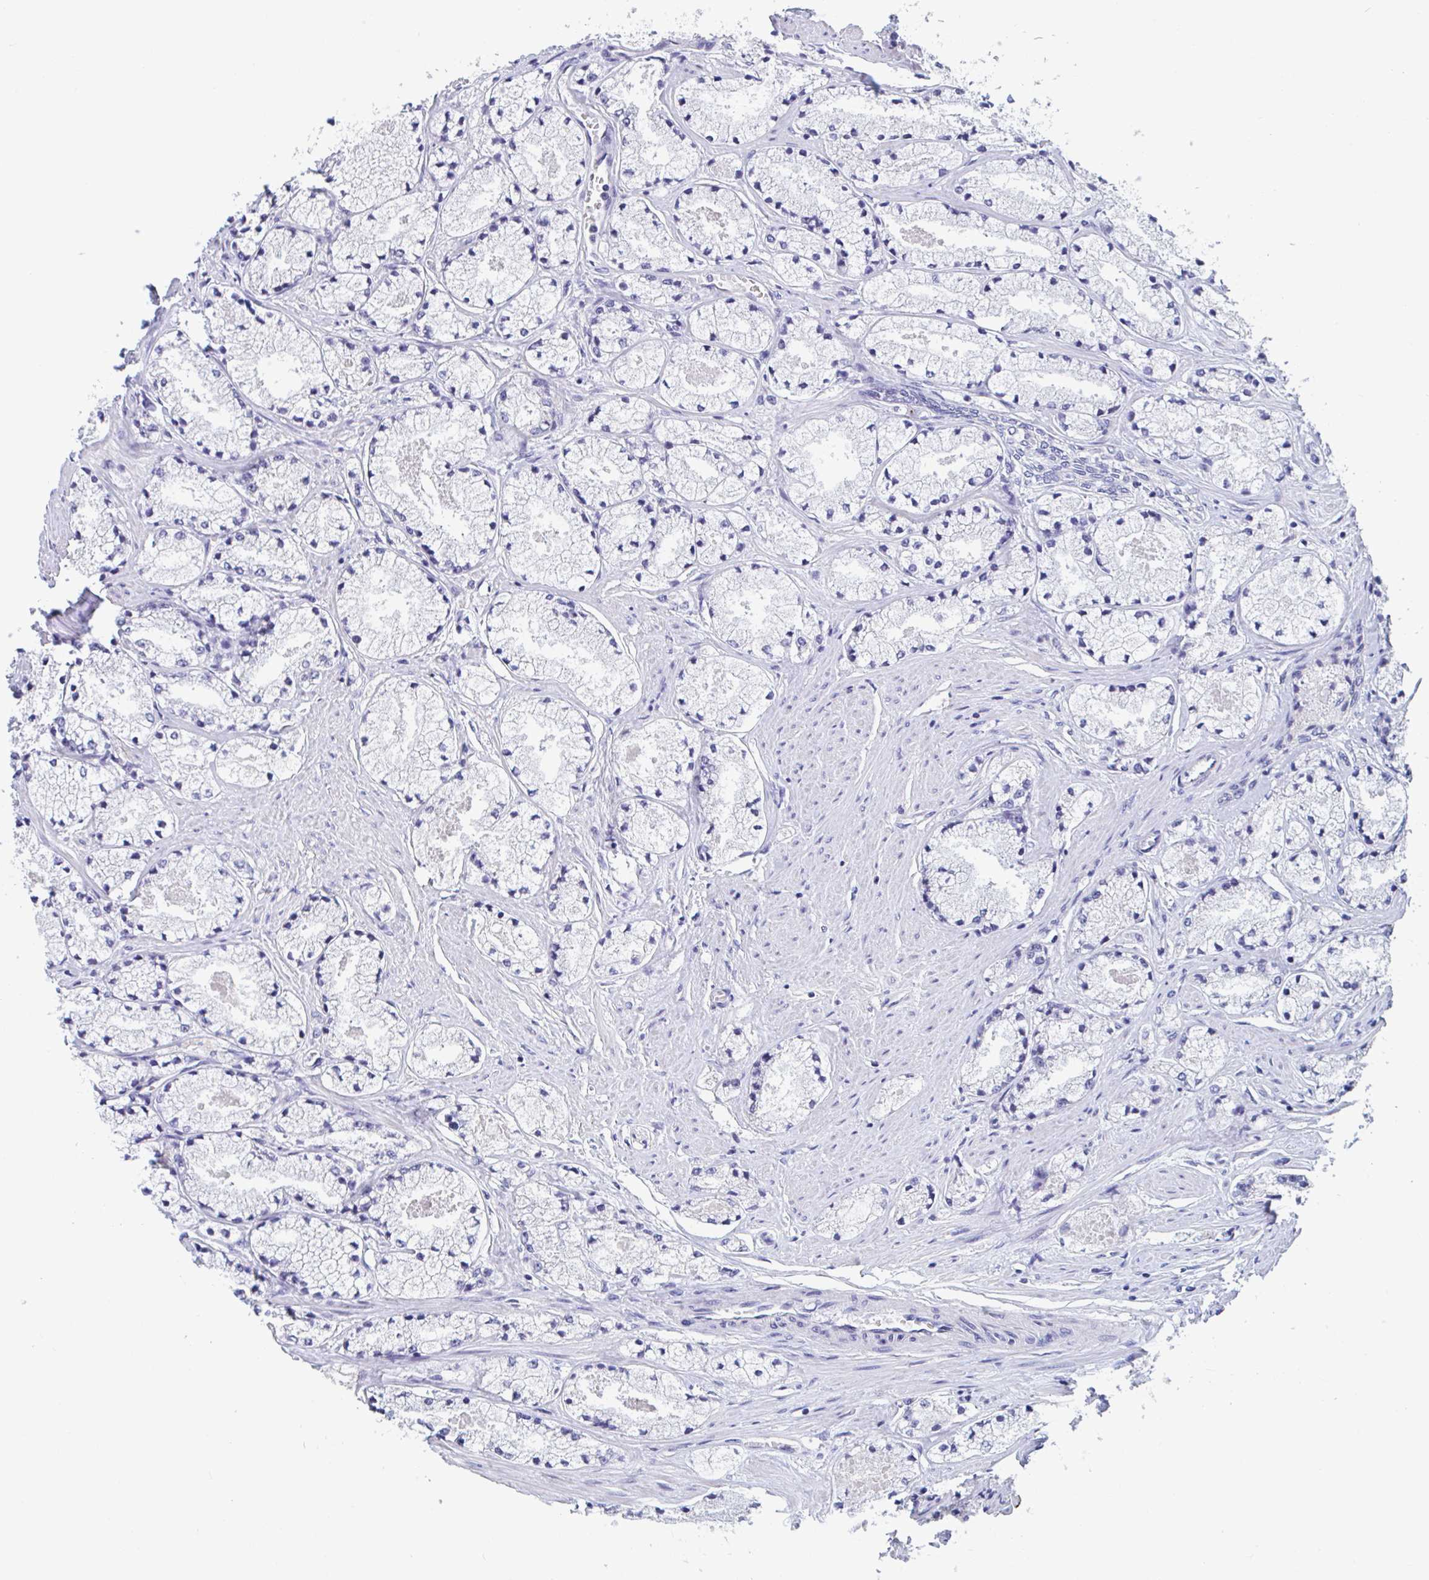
{"staining": {"intensity": "negative", "quantity": "none", "location": "none"}, "tissue": "prostate cancer", "cell_type": "Tumor cells", "image_type": "cancer", "snomed": [{"axis": "morphology", "description": "Adenocarcinoma, High grade"}, {"axis": "topography", "description": "Prostate"}], "caption": "Tumor cells are negative for brown protein staining in high-grade adenocarcinoma (prostate). (DAB (3,3'-diaminobenzidine) IHC with hematoxylin counter stain).", "gene": "UNKL", "patient": {"sex": "male", "age": 63}}